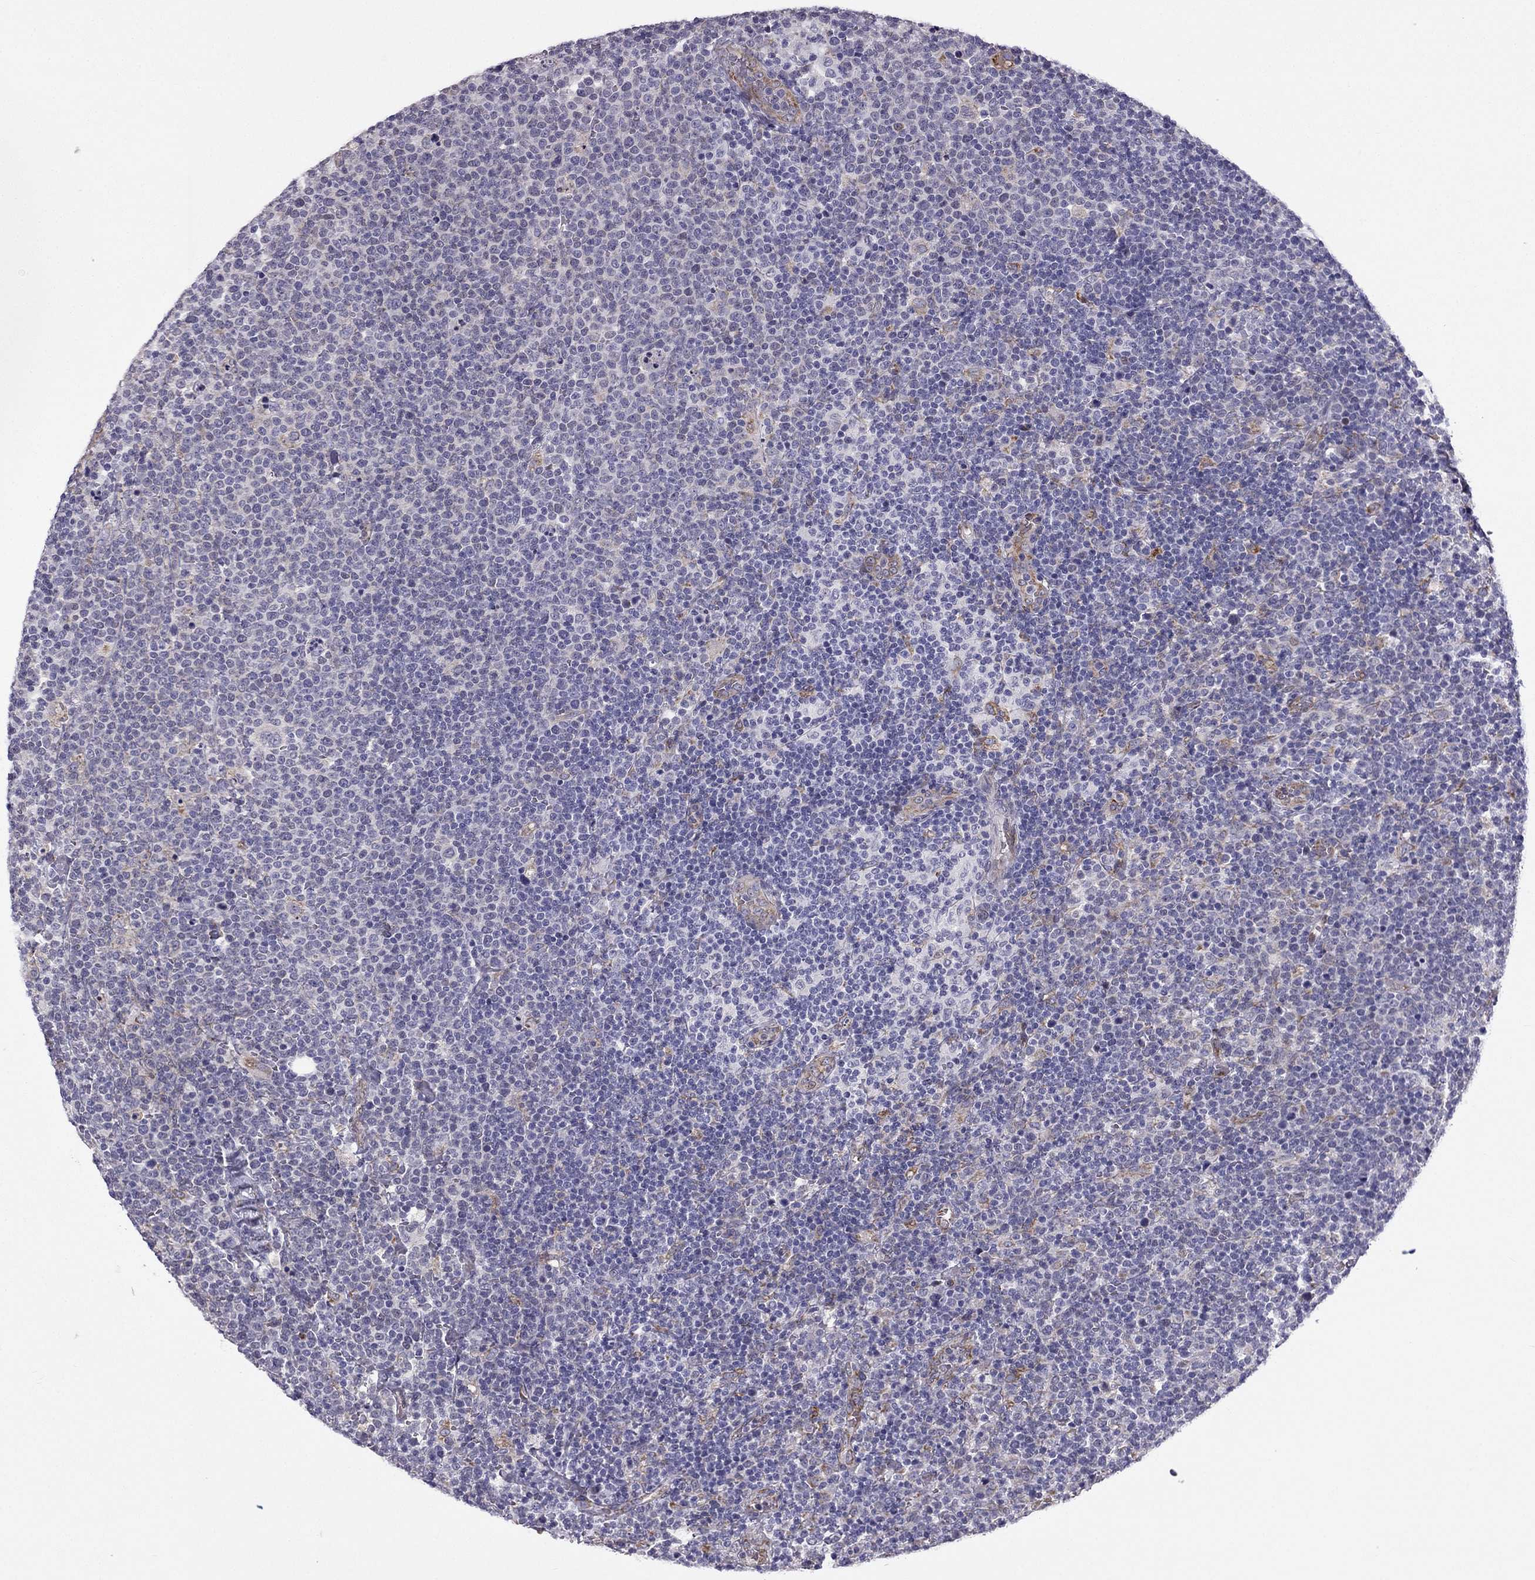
{"staining": {"intensity": "negative", "quantity": "none", "location": "none"}, "tissue": "lymphoma", "cell_type": "Tumor cells", "image_type": "cancer", "snomed": [{"axis": "morphology", "description": "Malignant lymphoma, non-Hodgkin's type, High grade"}, {"axis": "topography", "description": "Lymph node"}], "caption": "High-grade malignant lymphoma, non-Hodgkin's type stained for a protein using immunohistochemistry (IHC) demonstrates no positivity tumor cells.", "gene": "IKBIP", "patient": {"sex": "male", "age": 61}}